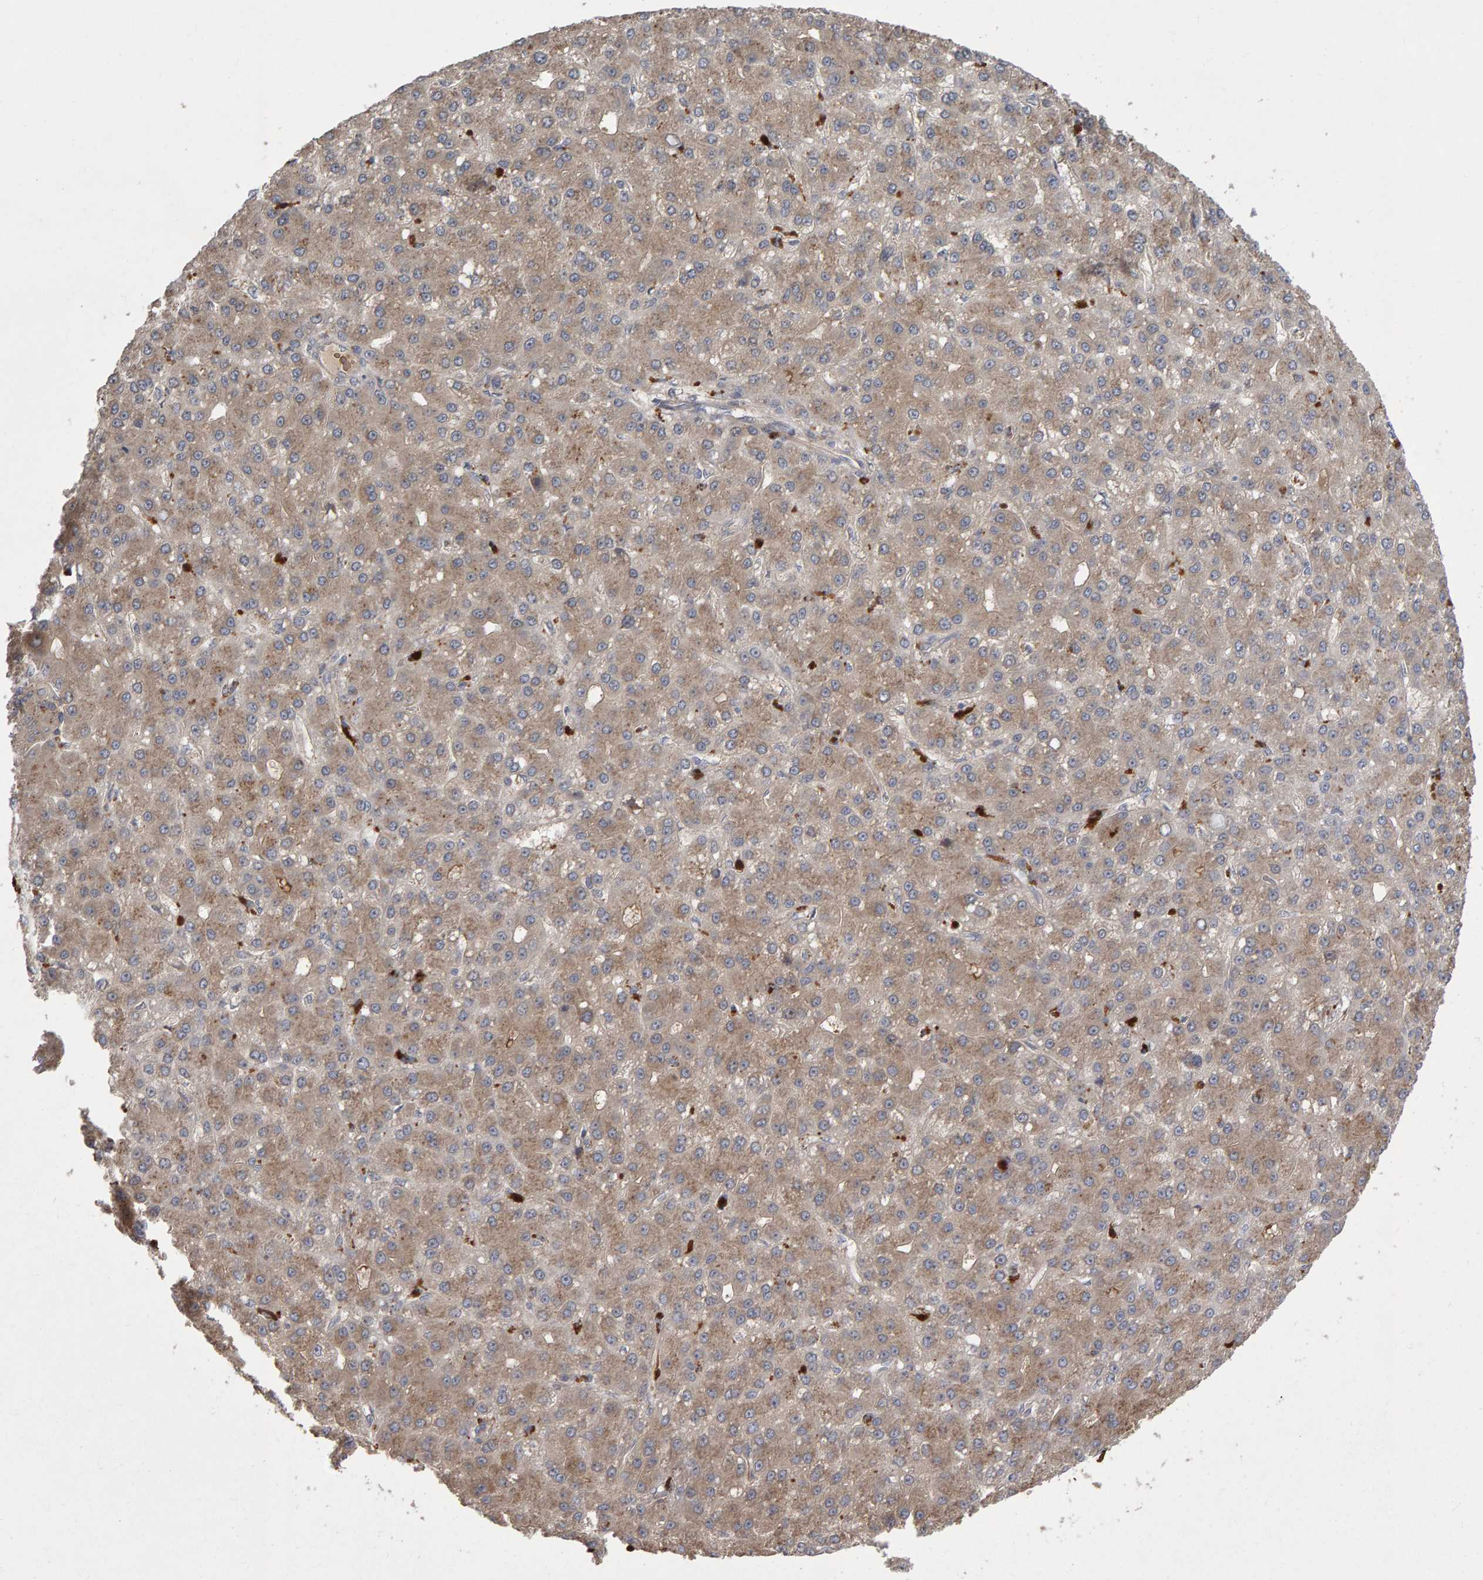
{"staining": {"intensity": "weak", "quantity": ">75%", "location": "cytoplasmic/membranous"}, "tissue": "liver cancer", "cell_type": "Tumor cells", "image_type": "cancer", "snomed": [{"axis": "morphology", "description": "Carcinoma, Hepatocellular, NOS"}, {"axis": "topography", "description": "Liver"}], "caption": "Liver cancer tissue reveals weak cytoplasmic/membranous expression in approximately >75% of tumor cells (DAB (3,3'-diaminobenzidine) = brown stain, brightfield microscopy at high magnification).", "gene": "PGS1", "patient": {"sex": "male", "age": 67}}